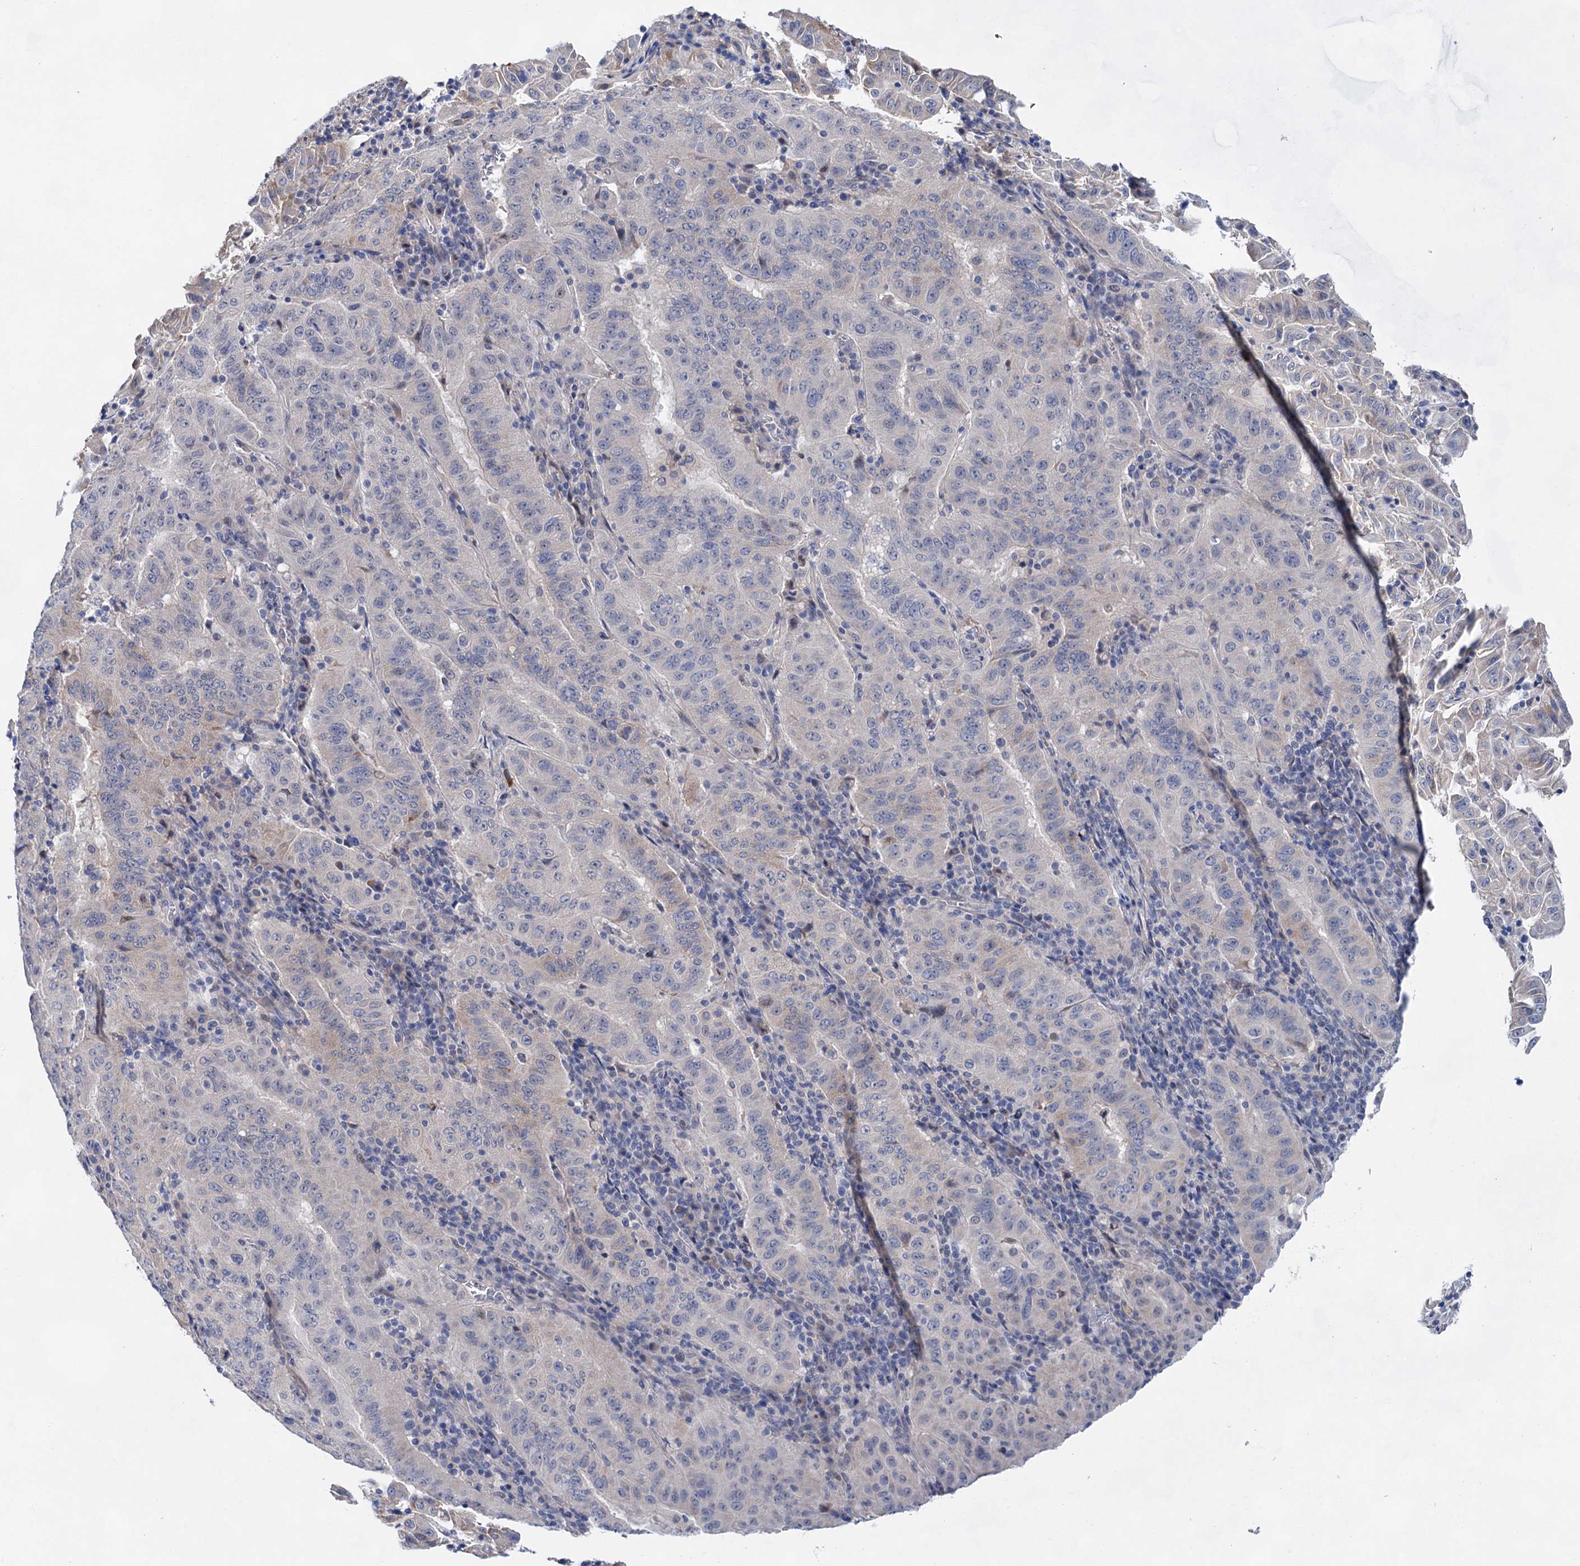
{"staining": {"intensity": "negative", "quantity": "none", "location": "none"}, "tissue": "pancreatic cancer", "cell_type": "Tumor cells", "image_type": "cancer", "snomed": [{"axis": "morphology", "description": "Adenocarcinoma, NOS"}, {"axis": "topography", "description": "Pancreas"}], "caption": "Immunohistochemistry (IHC) of pancreatic cancer shows no staining in tumor cells. (DAB IHC visualized using brightfield microscopy, high magnification).", "gene": "MORN3", "patient": {"sex": "male", "age": 63}}